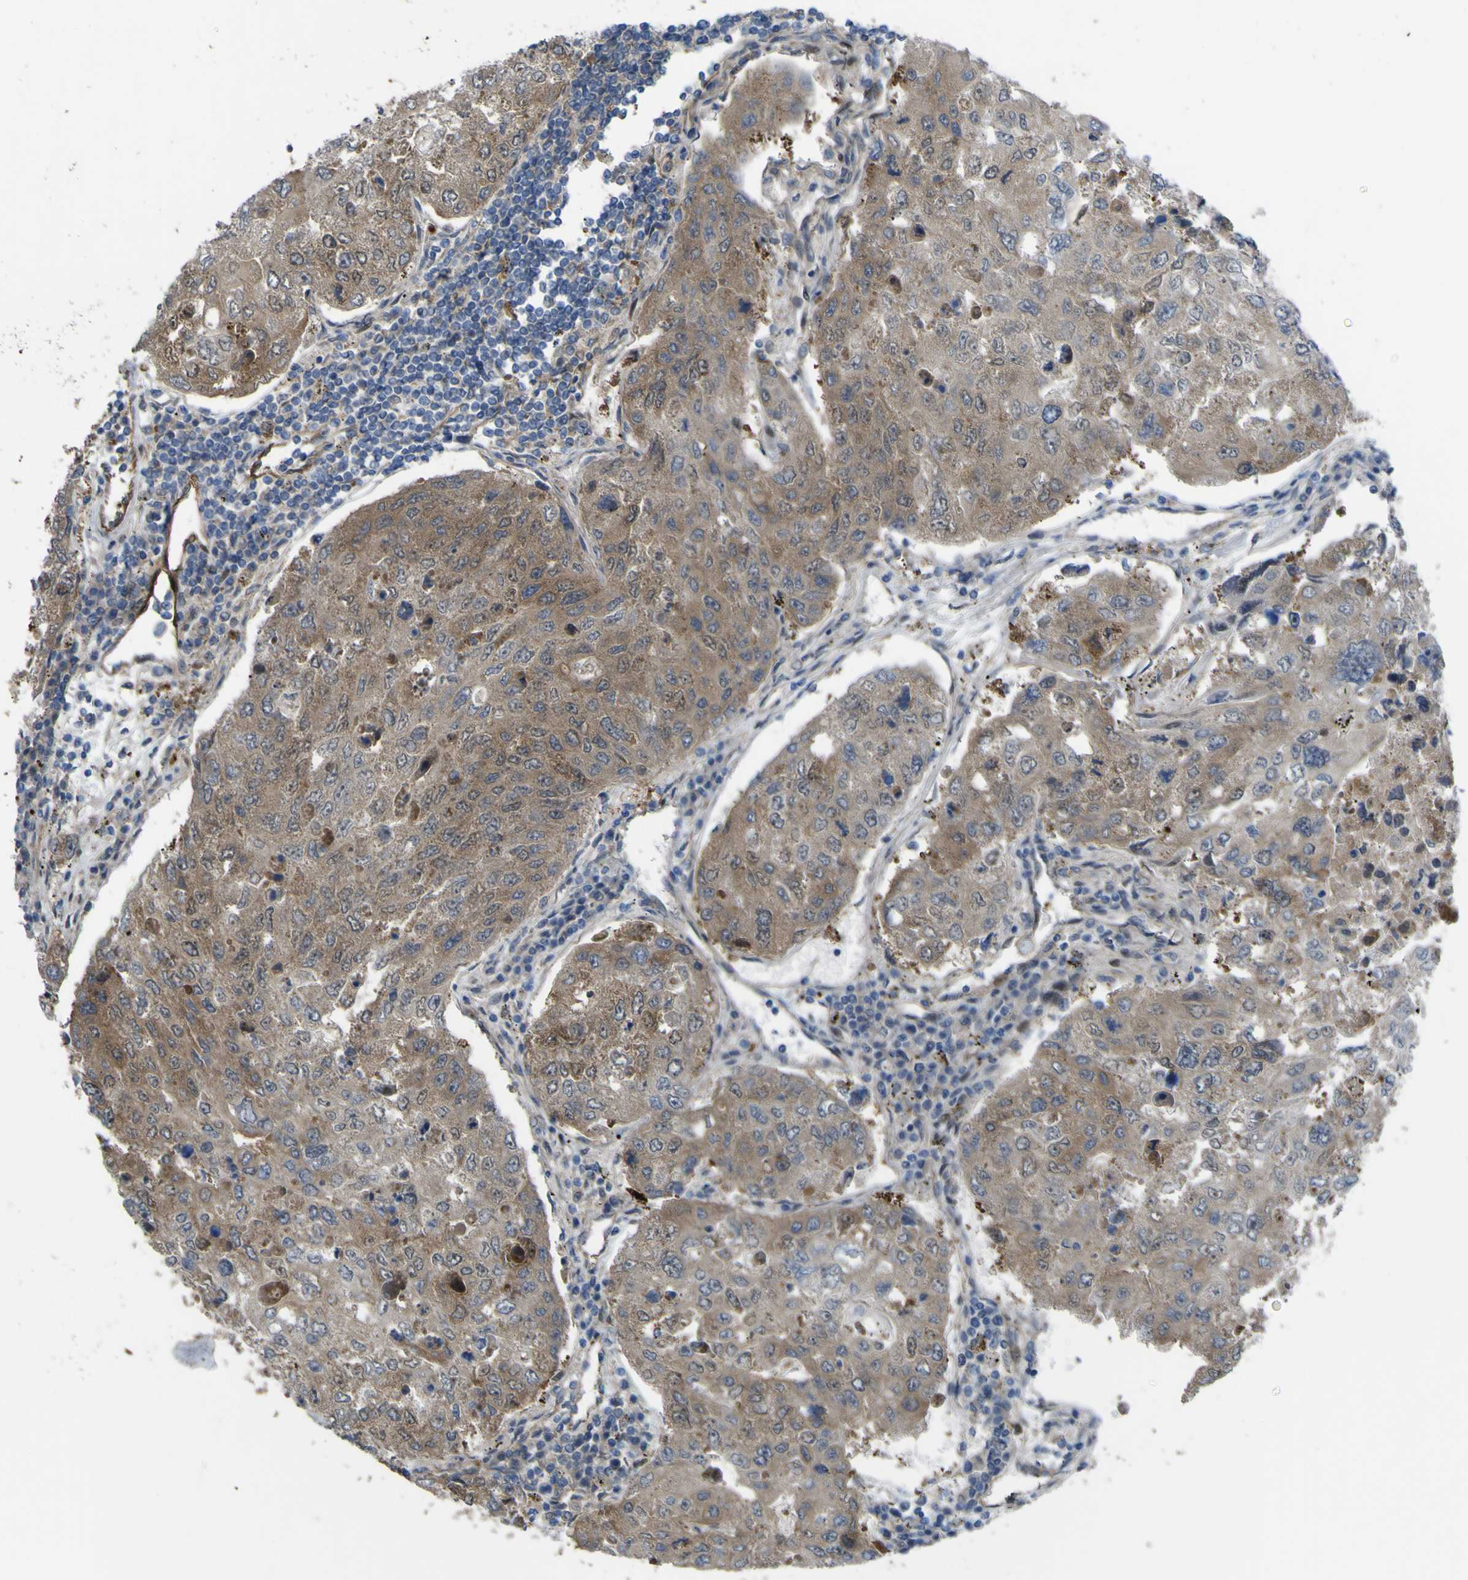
{"staining": {"intensity": "moderate", "quantity": ">75%", "location": "cytoplasmic/membranous"}, "tissue": "urothelial cancer", "cell_type": "Tumor cells", "image_type": "cancer", "snomed": [{"axis": "morphology", "description": "Urothelial carcinoma, High grade"}, {"axis": "topography", "description": "Lymph node"}, {"axis": "topography", "description": "Urinary bladder"}], "caption": "Immunohistochemistry image of neoplastic tissue: human urothelial cancer stained using immunohistochemistry displays medium levels of moderate protein expression localized specifically in the cytoplasmic/membranous of tumor cells, appearing as a cytoplasmic/membranous brown color.", "gene": "FBXO30", "patient": {"sex": "male", "age": 51}}